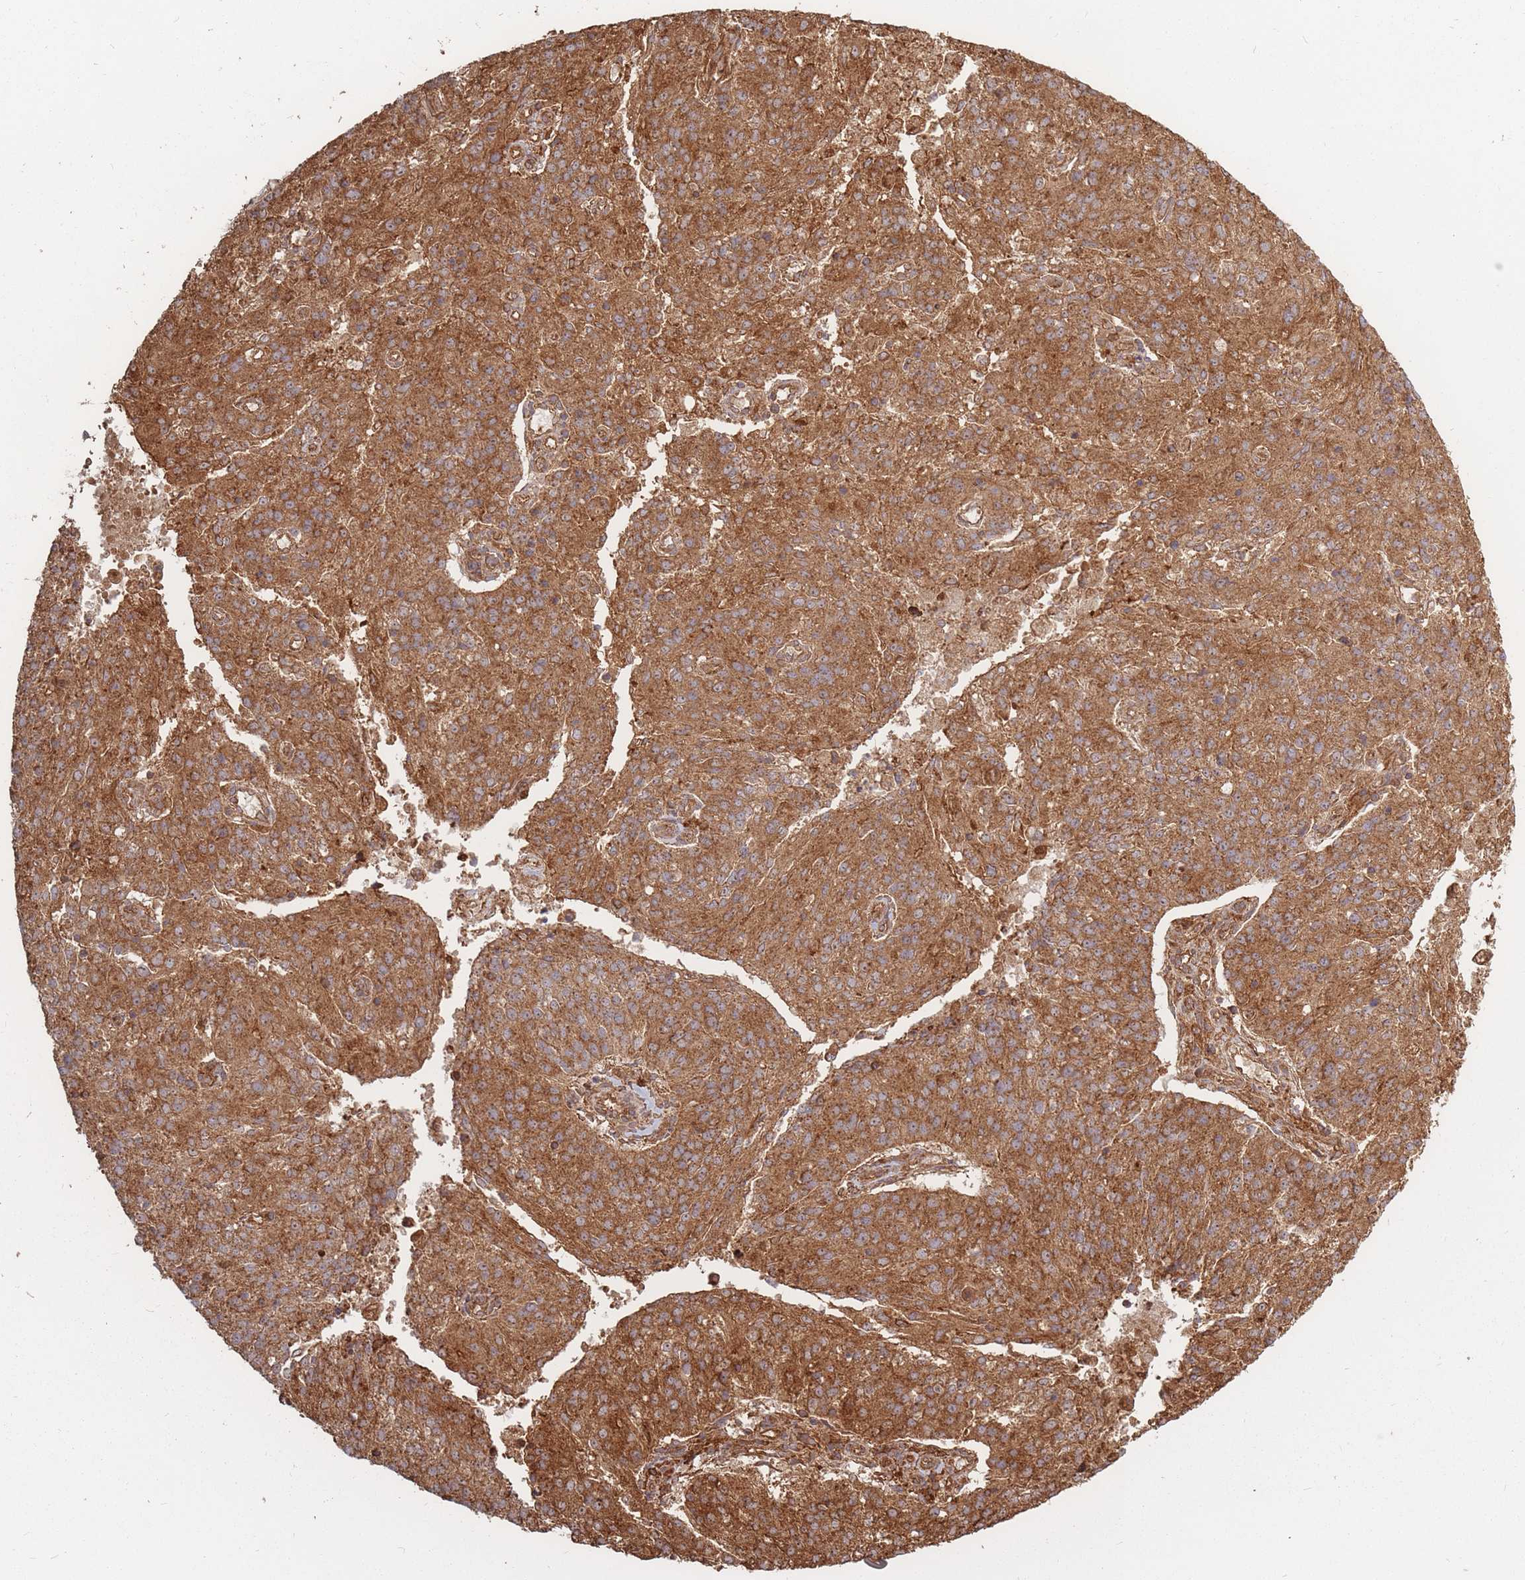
{"staining": {"intensity": "strong", "quantity": ">75%", "location": "cytoplasmic/membranous"}, "tissue": "endometrial cancer", "cell_type": "Tumor cells", "image_type": "cancer", "snomed": [{"axis": "morphology", "description": "Adenocarcinoma, NOS"}, {"axis": "topography", "description": "Endometrium"}], "caption": "An immunohistochemistry micrograph of tumor tissue is shown. Protein staining in brown labels strong cytoplasmic/membranous positivity in endometrial cancer within tumor cells. (Stains: DAB in brown, nuclei in blue, Microscopy: brightfield microscopy at high magnification).", "gene": "RASSF2", "patient": {"sex": "female", "age": 82}}